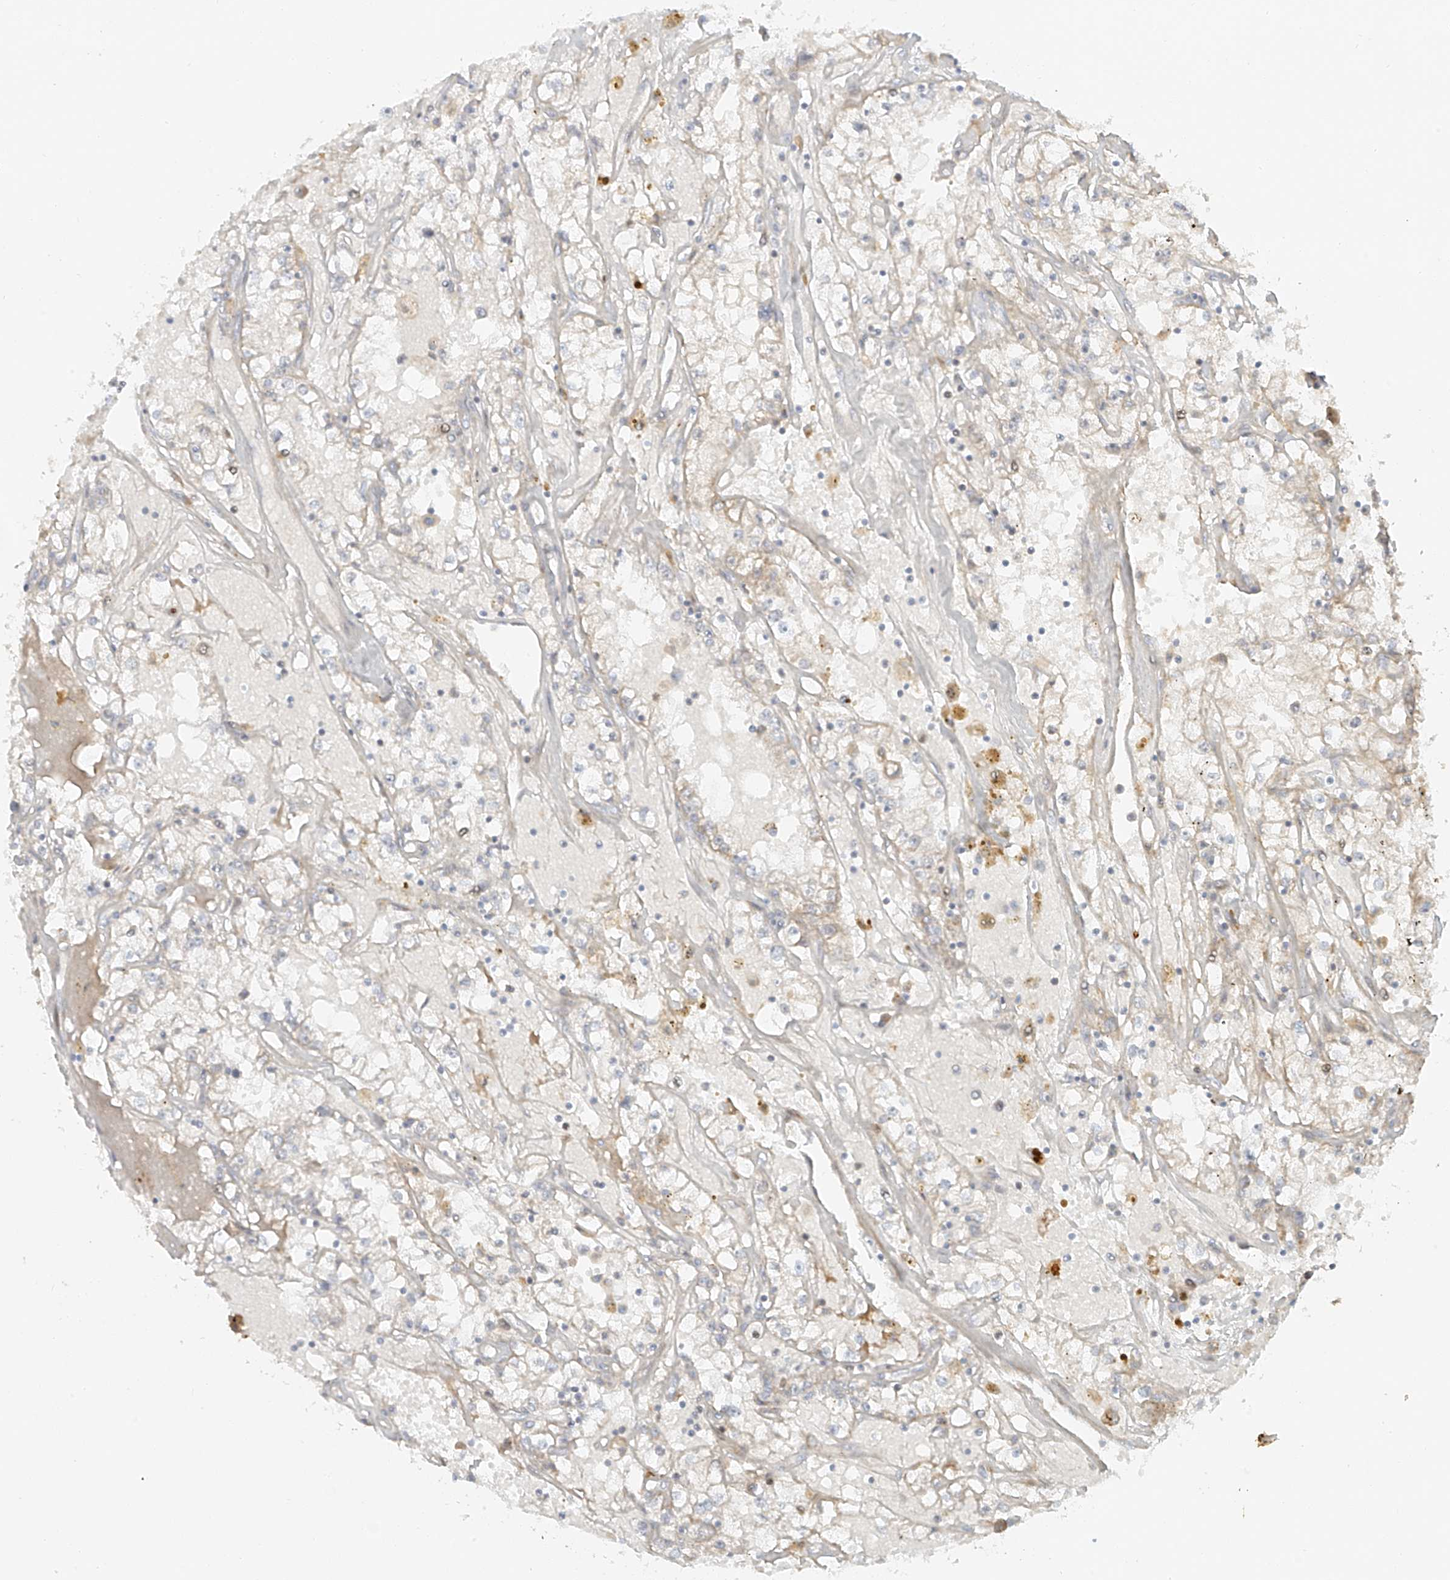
{"staining": {"intensity": "negative", "quantity": "none", "location": "none"}, "tissue": "renal cancer", "cell_type": "Tumor cells", "image_type": "cancer", "snomed": [{"axis": "morphology", "description": "Adenocarcinoma, NOS"}, {"axis": "topography", "description": "Kidney"}], "caption": "An IHC histopathology image of adenocarcinoma (renal) is shown. There is no staining in tumor cells of adenocarcinoma (renal).", "gene": "MIPEP", "patient": {"sex": "male", "age": 56}}